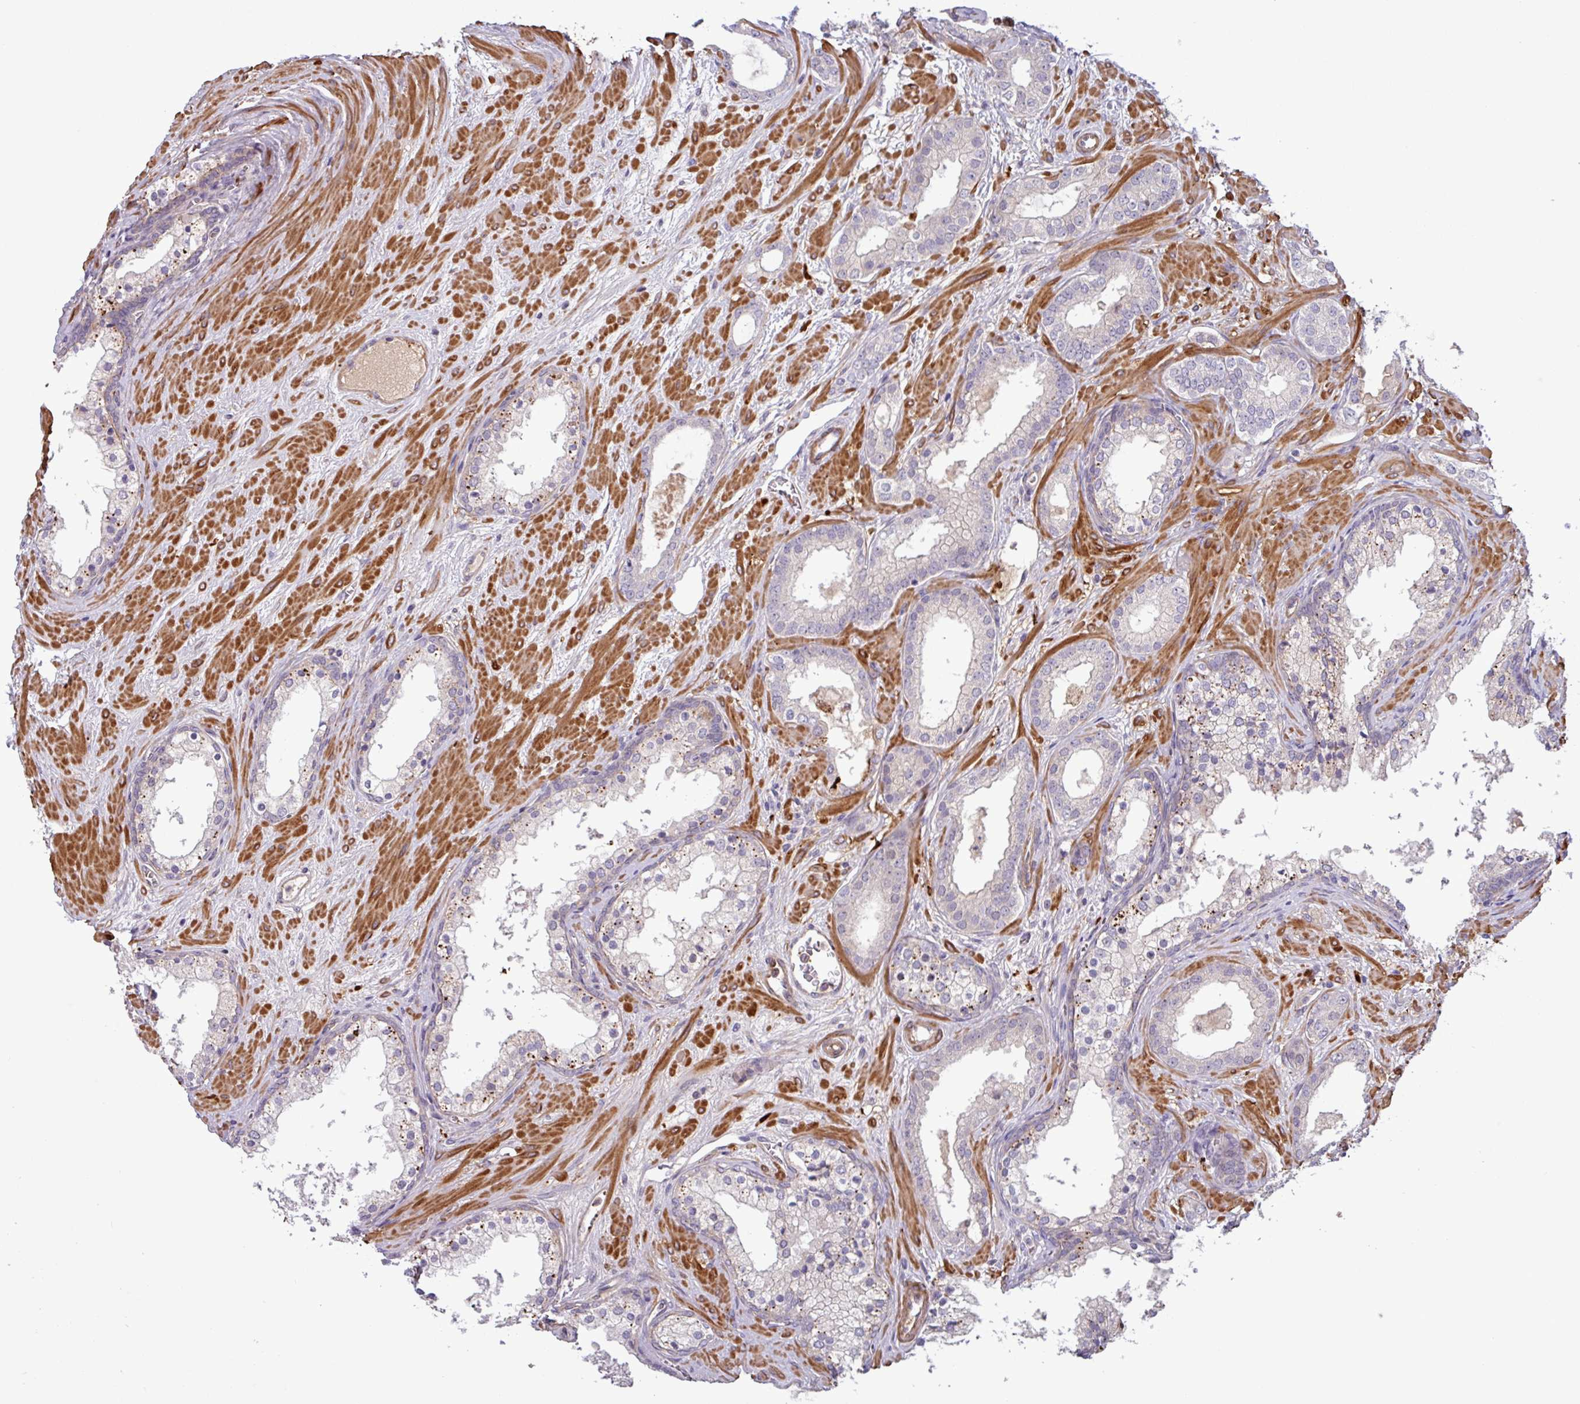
{"staining": {"intensity": "negative", "quantity": "none", "location": "none"}, "tissue": "prostate cancer", "cell_type": "Tumor cells", "image_type": "cancer", "snomed": [{"axis": "morphology", "description": "Adenocarcinoma, High grade"}, {"axis": "topography", "description": "Prostate"}], "caption": "Immunohistochemistry (IHC) micrograph of neoplastic tissue: prostate adenocarcinoma (high-grade) stained with DAB (3,3'-diaminobenzidine) shows no significant protein expression in tumor cells. (DAB (3,3'-diaminobenzidine) immunohistochemistry (IHC), high magnification).", "gene": "PCED1A", "patient": {"sex": "male", "age": 64}}